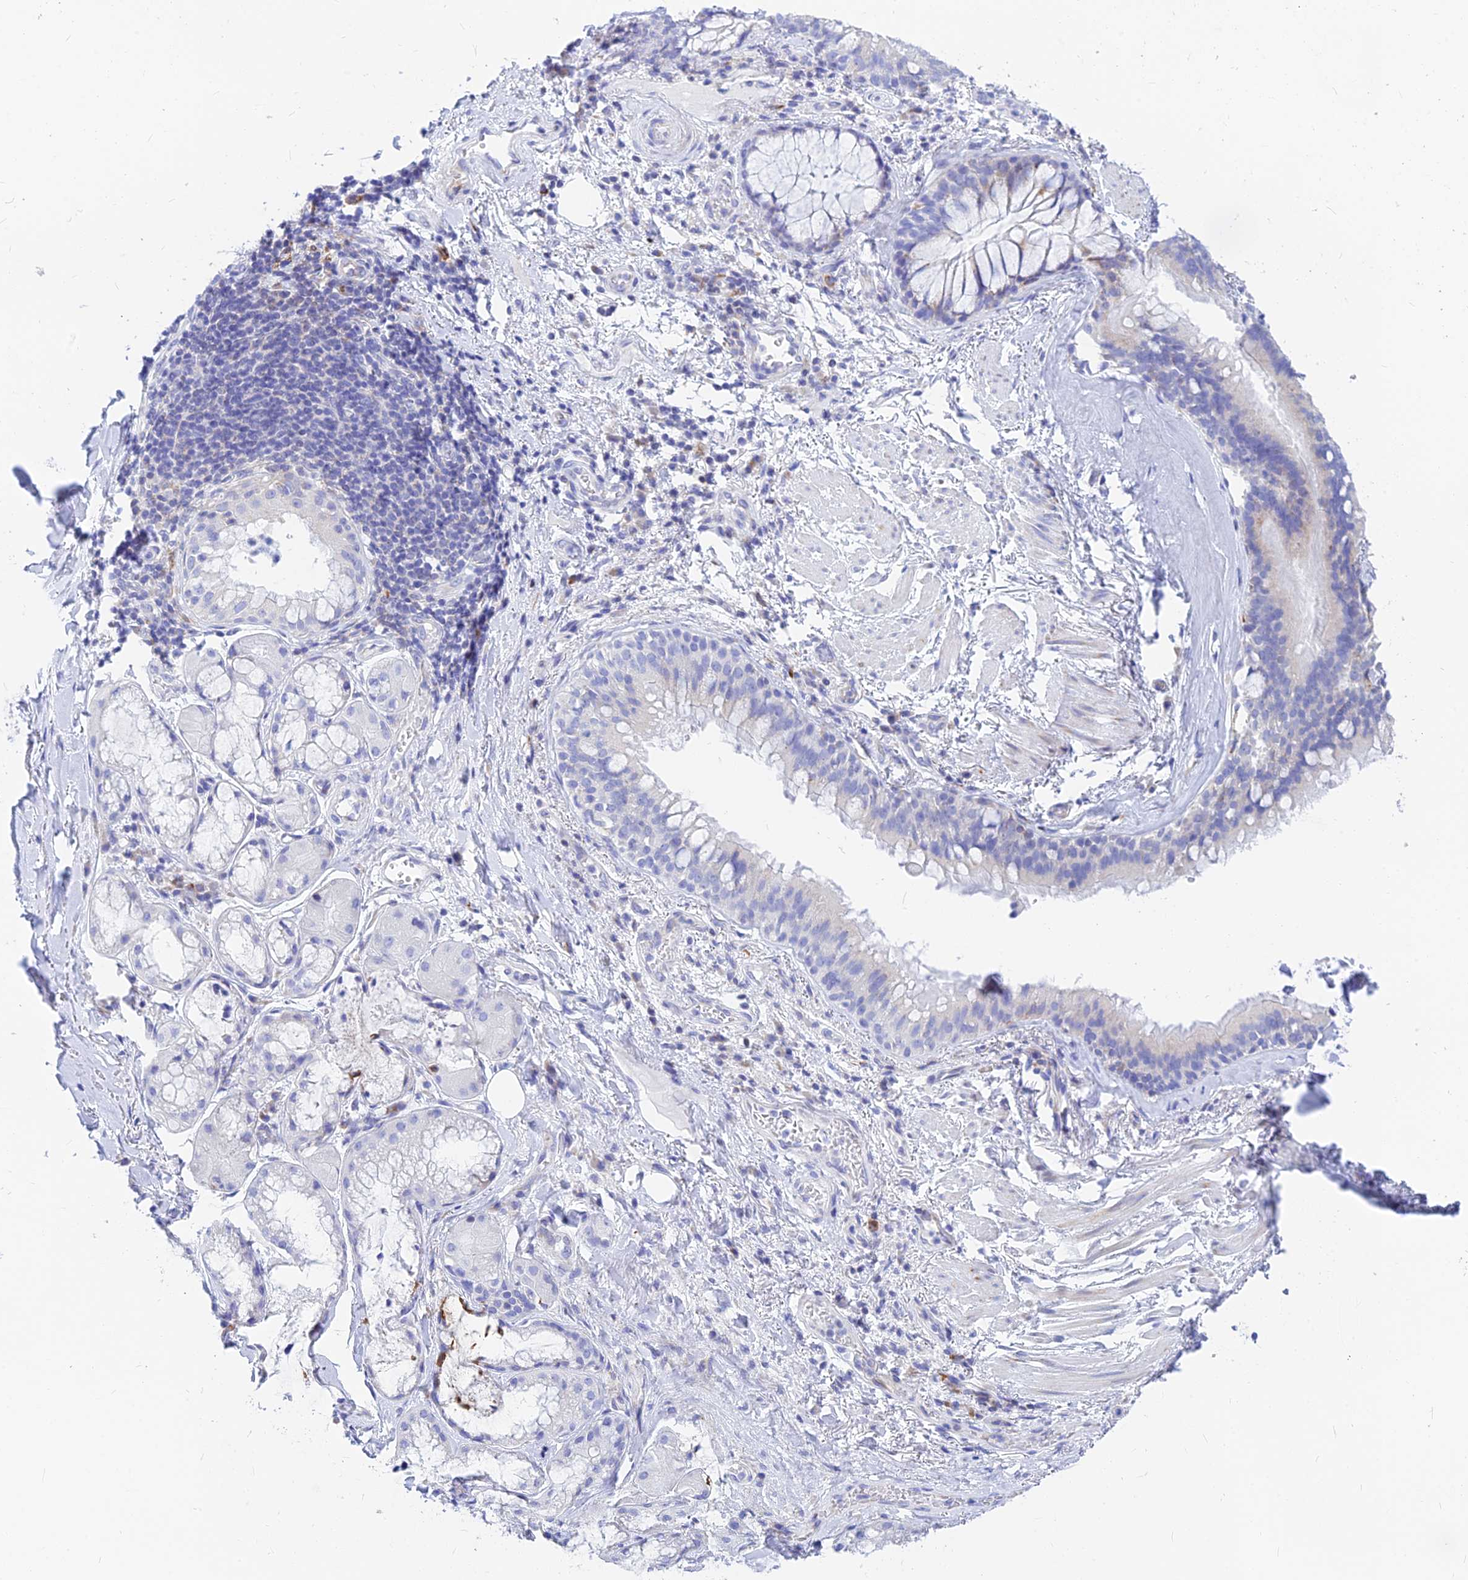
{"staining": {"intensity": "negative", "quantity": "none", "location": "none"}, "tissue": "adipose tissue", "cell_type": "Adipocytes", "image_type": "normal", "snomed": [{"axis": "morphology", "description": "Normal tissue, NOS"}, {"axis": "topography", "description": "Lymph node"}, {"axis": "topography", "description": "Cartilage tissue"}, {"axis": "topography", "description": "Bronchus"}], "caption": "Image shows no significant protein expression in adipocytes of benign adipose tissue.", "gene": "CNOT6", "patient": {"sex": "male", "age": 63}}